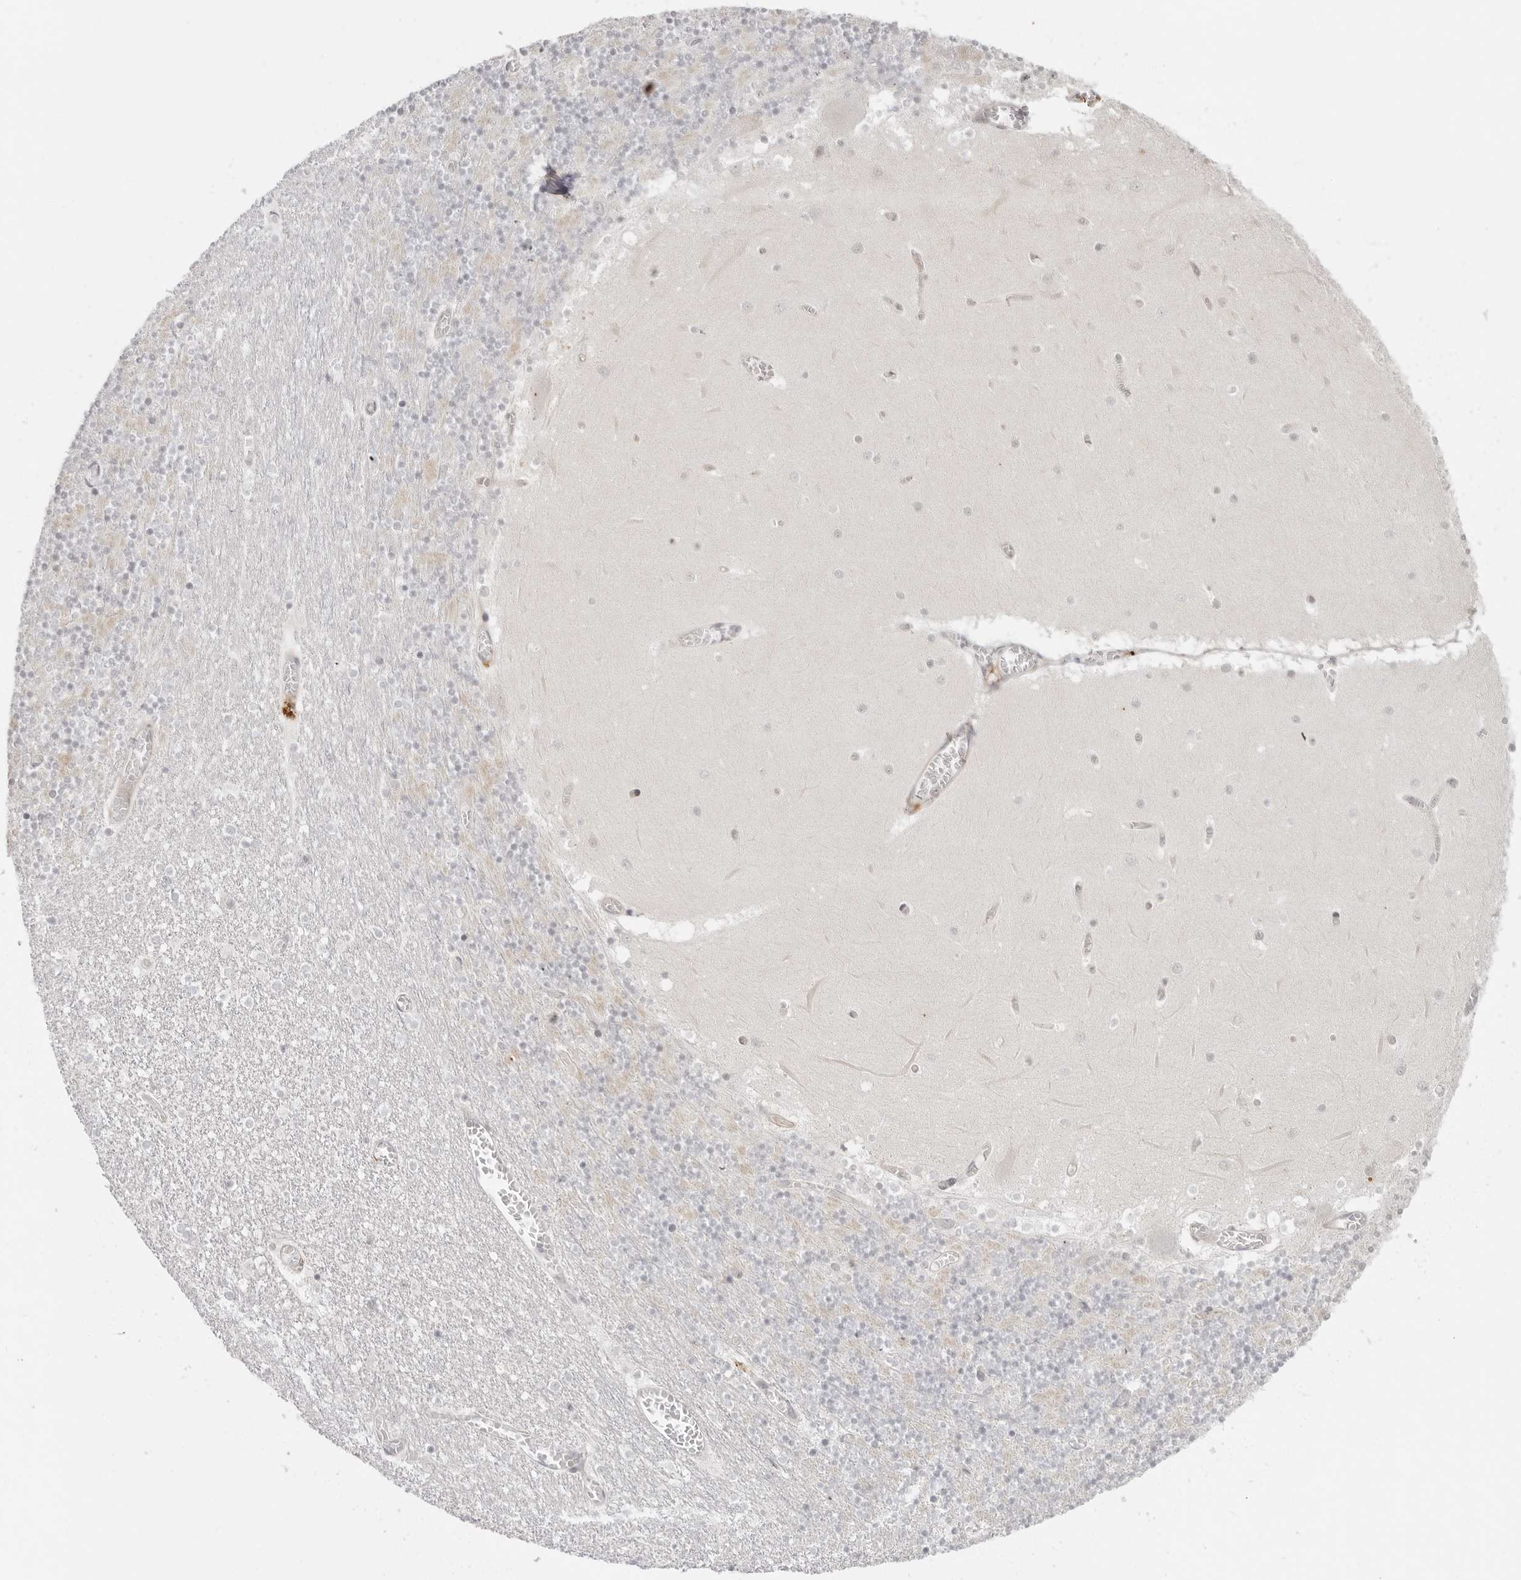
{"staining": {"intensity": "weak", "quantity": "<25%", "location": "cytoplasmic/membranous"}, "tissue": "cerebellum", "cell_type": "Cells in granular layer", "image_type": "normal", "snomed": [{"axis": "morphology", "description": "Normal tissue, NOS"}, {"axis": "topography", "description": "Cerebellum"}], "caption": "Immunohistochemistry (IHC) of unremarkable cerebellum reveals no expression in cells in granular layer. (Immunohistochemistry (IHC), brightfield microscopy, high magnification).", "gene": "TRAPPC3", "patient": {"sex": "female", "age": 28}}